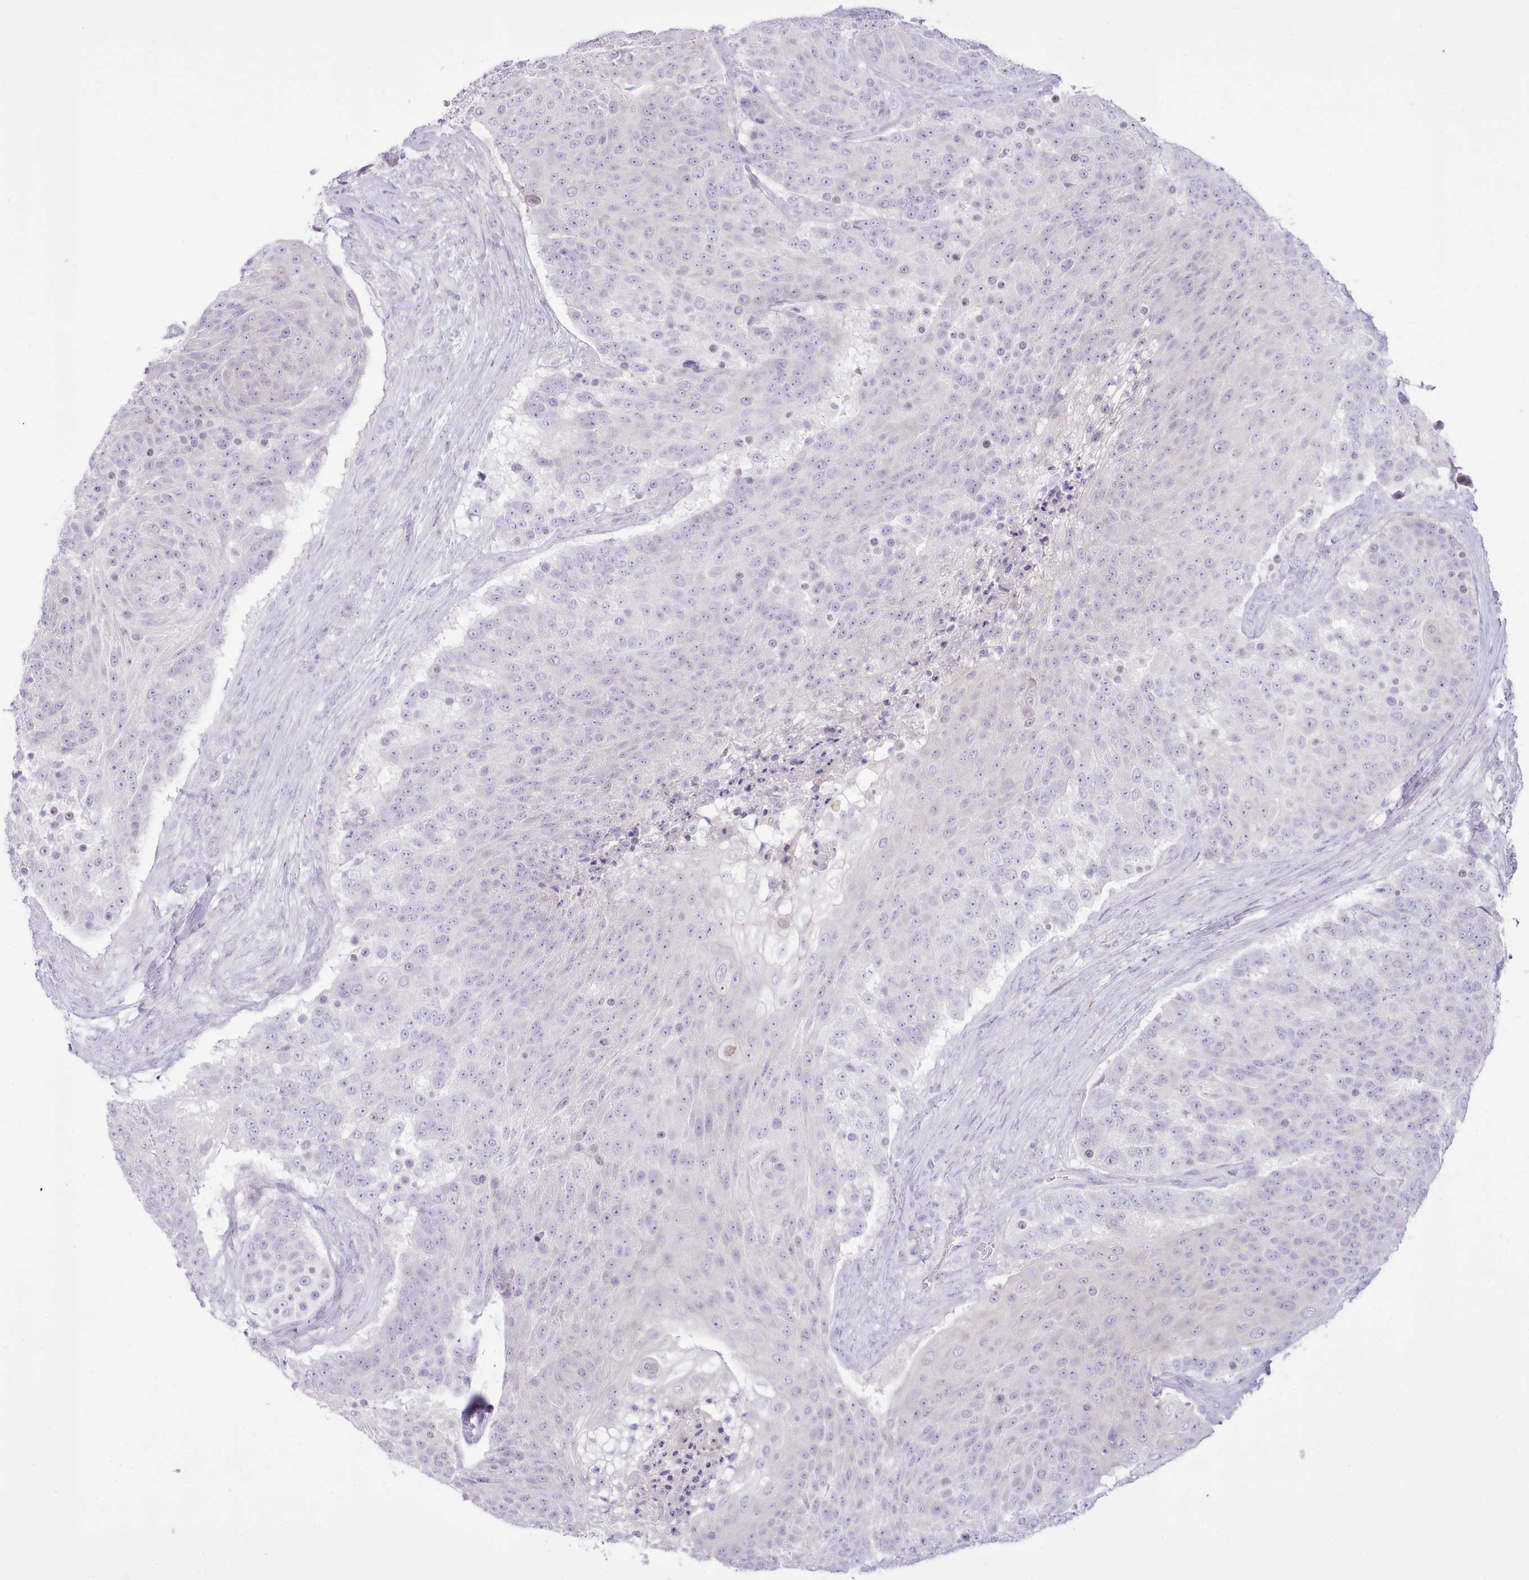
{"staining": {"intensity": "negative", "quantity": "none", "location": "none"}, "tissue": "urothelial cancer", "cell_type": "Tumor cells", "image_type": "cancer", "snomed": [{"axis": "morphology", "description": "Urothelial carcinoma, High grade"}, {"axis": "topography", "description": "Urinary bladder"}], "caption": "This is a photomicrograph of IHC staining of high-grade urothelial carcinoma, which shows no staining in tumor cells. Nuclei are stained in blue.", "gene": "MDFI", "patient": {"sex": "female", "age": 63}}